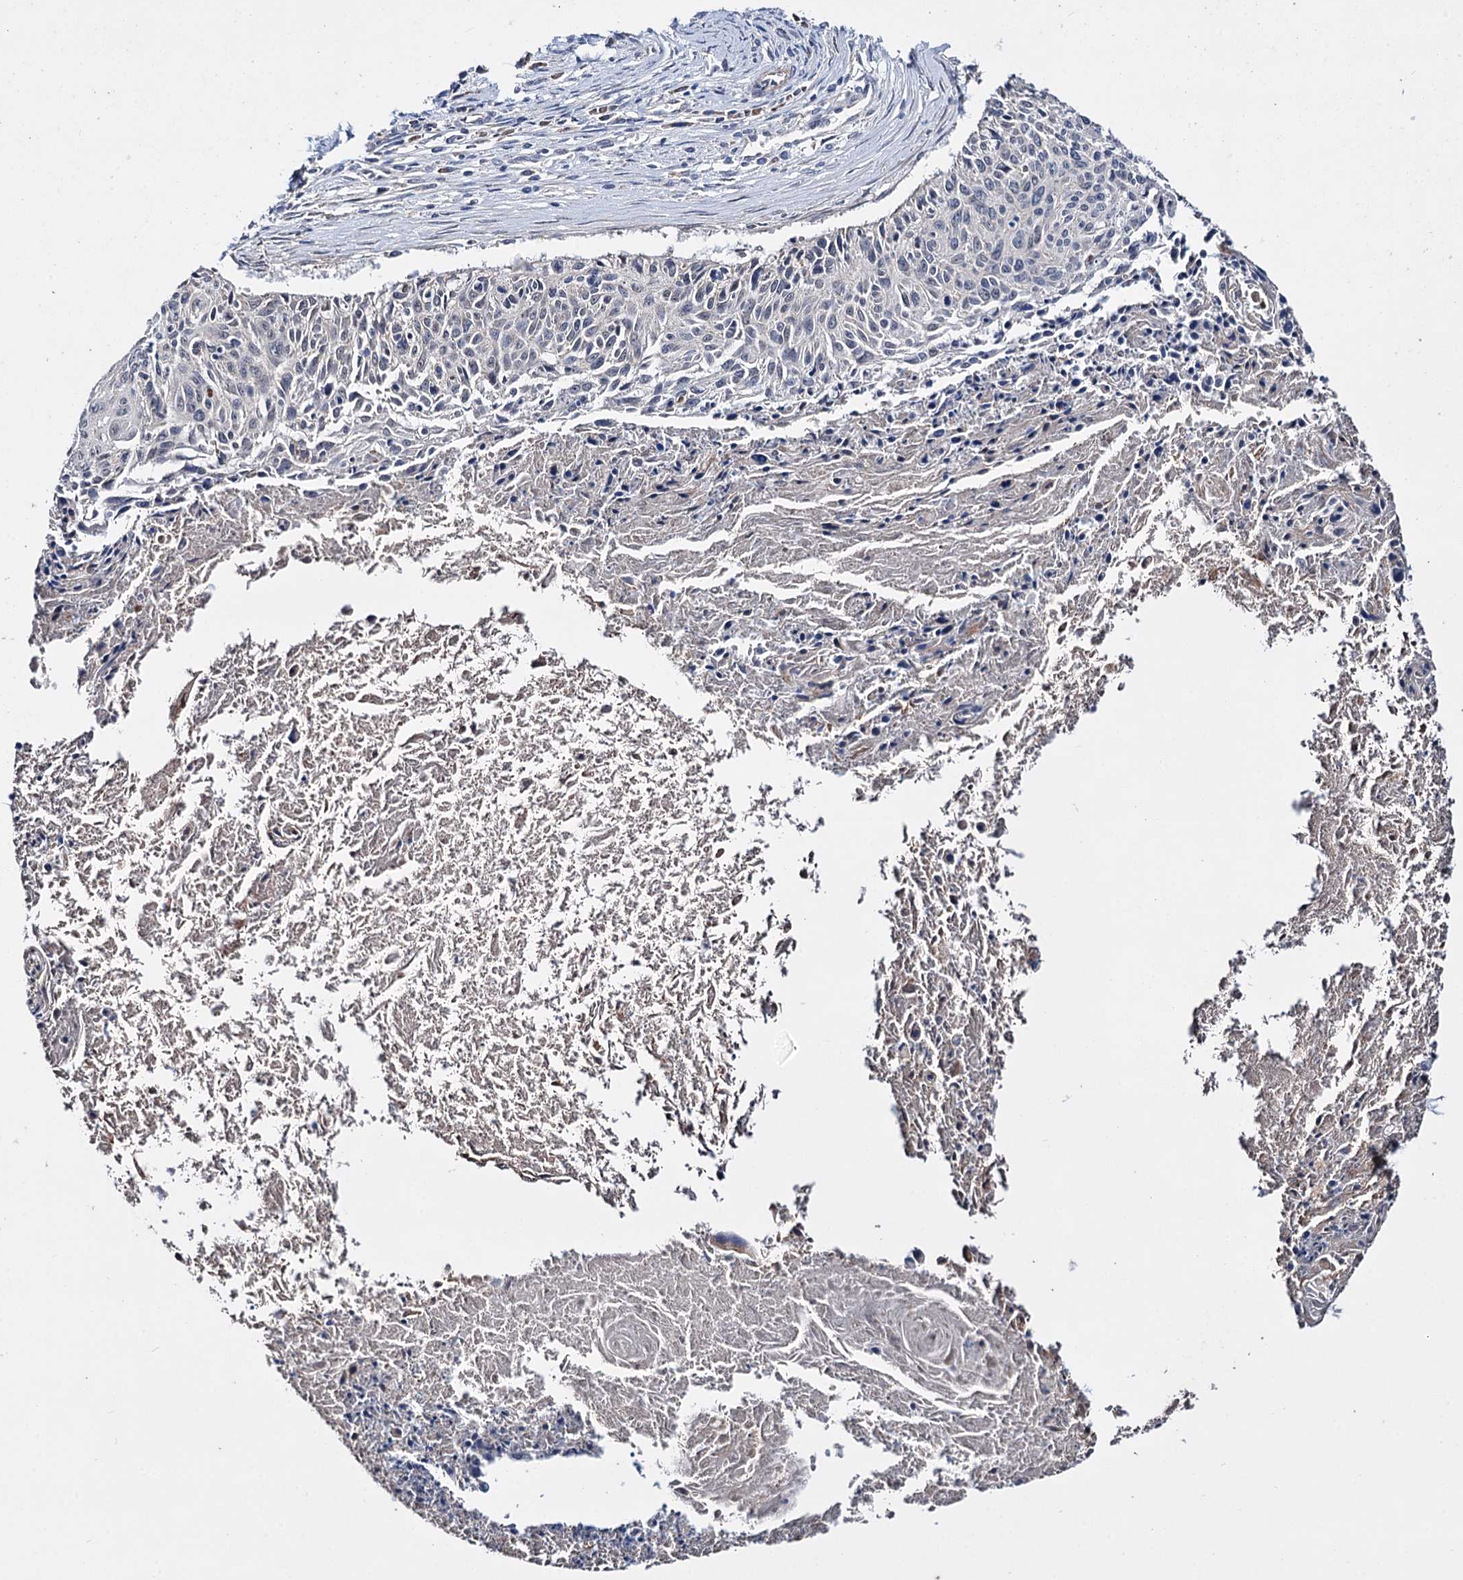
{"staining": {"intensity": "negative", "quantity": "none", "location": "none"}, "tissue": "cervical cancer", "cell_type": "Tumor cells", "image_type": "cancer", "snomed": [{"axis": "morphology", "description": "Squamous cell carcinoma, NOS"}, {"axis": "topography", "description": "Cervix"}], "caption": "High magnification brightfield microscopy of cervical squamous cell carcinoma stained with DAB (3,3'-diaminobenzidine) (brown) and counterstained with hematoxylin (blue): tumor cells show no significant positivity.", "gene": "CLPB", "patient": {"sex": "female", "age": 55}}